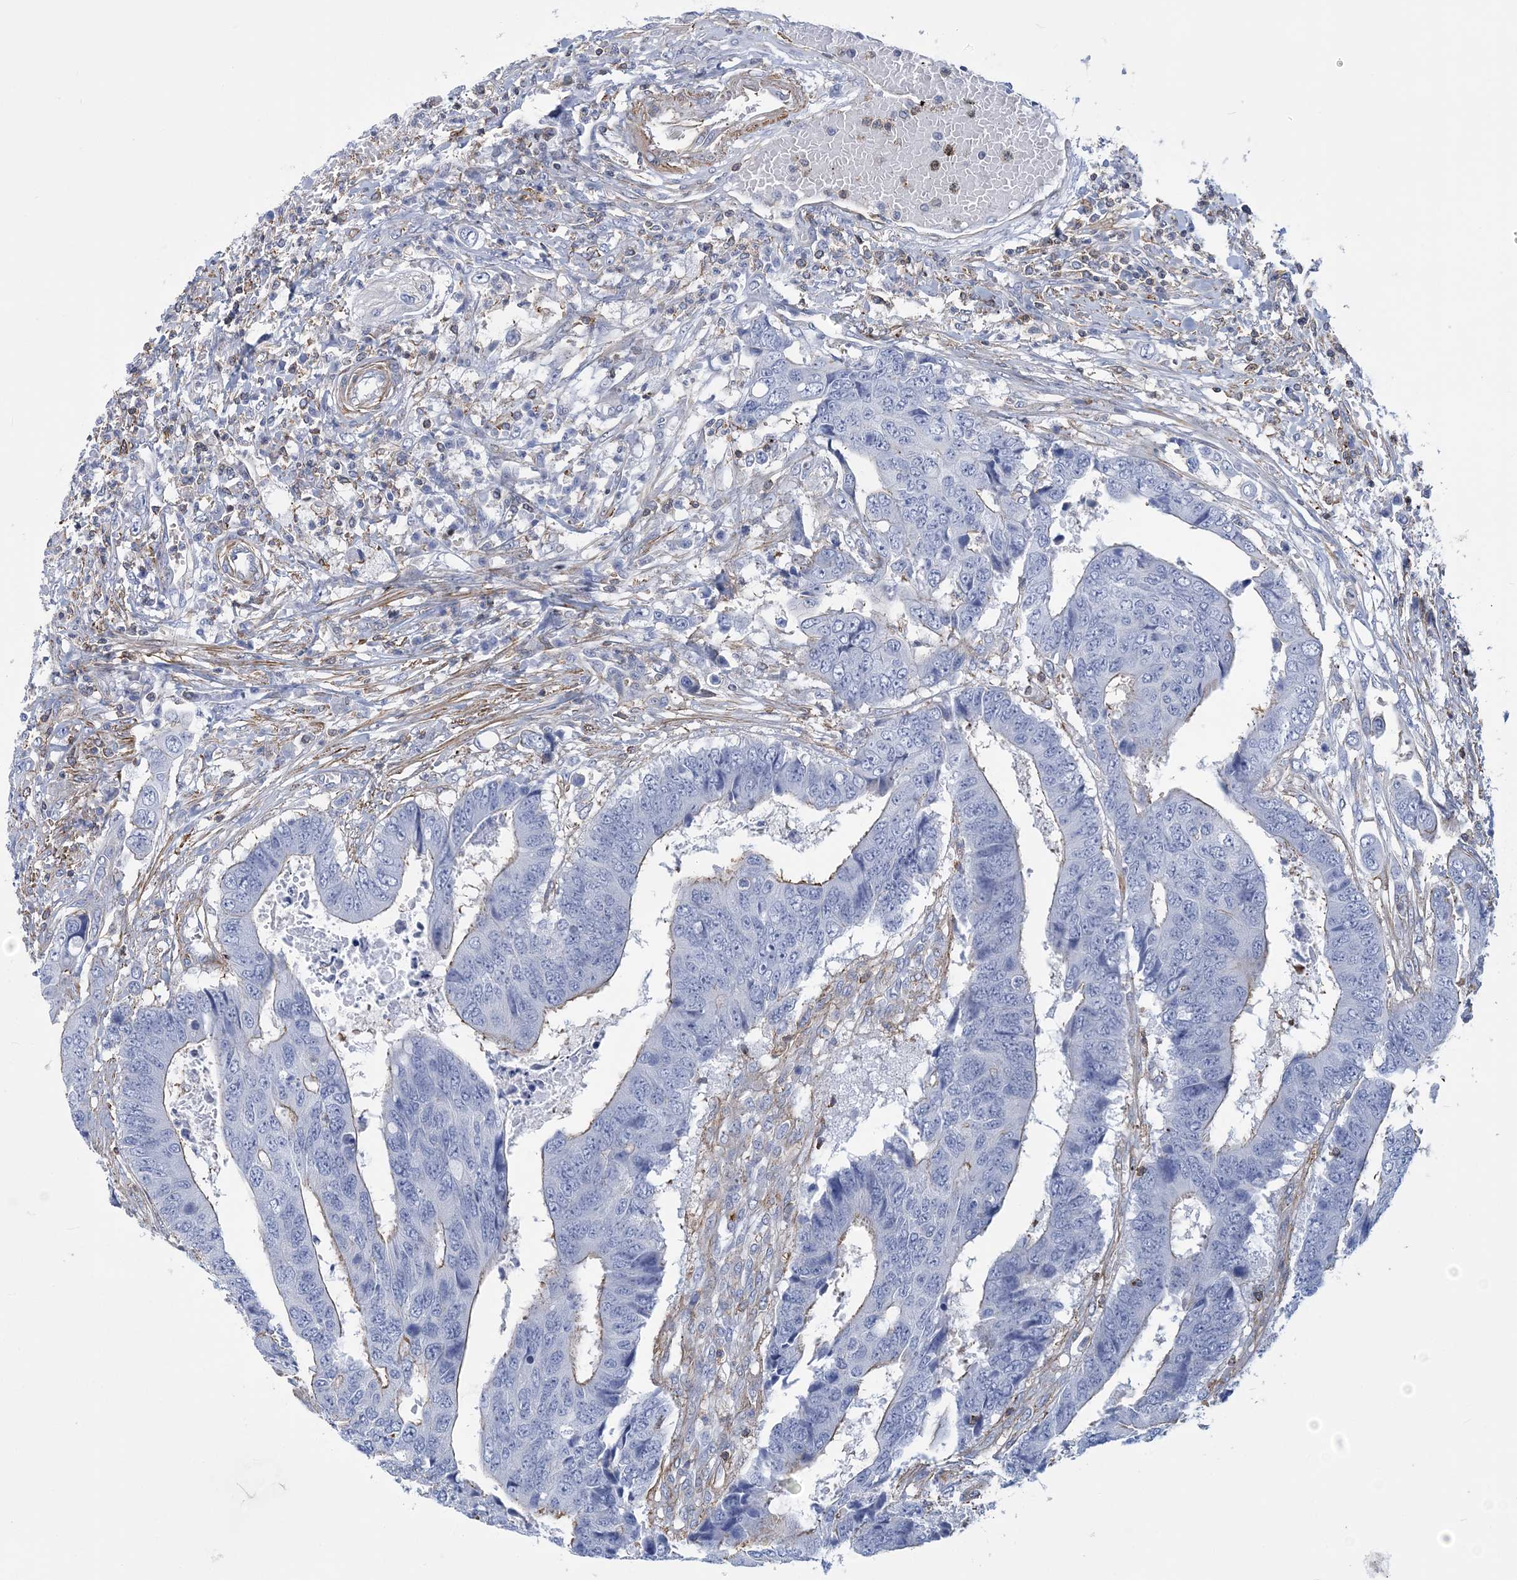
{"staining": {"intensity": "moderate", "quantity": "<25%", "location": "cytoplasmic/membranous"}, "tissue": "colorectal cancer", "cell_type": "Tumor cells", "image_type": "cancer", "snomed": [{"axis": "morphology", "description": "Adenocarcinoma, NOS"}, {"axis": "topography", "description": "Rectum"}], "caption": "A high-resolution photomicrograph shows IHC staining of colorectal cancer (adenocarcinoma), which demonstrates moderate cytoplasmic/membranous expression in approximately <25% of tumor cells.", "gene": "C11orf21", "patient": {"sex": "male", "age": 84}}